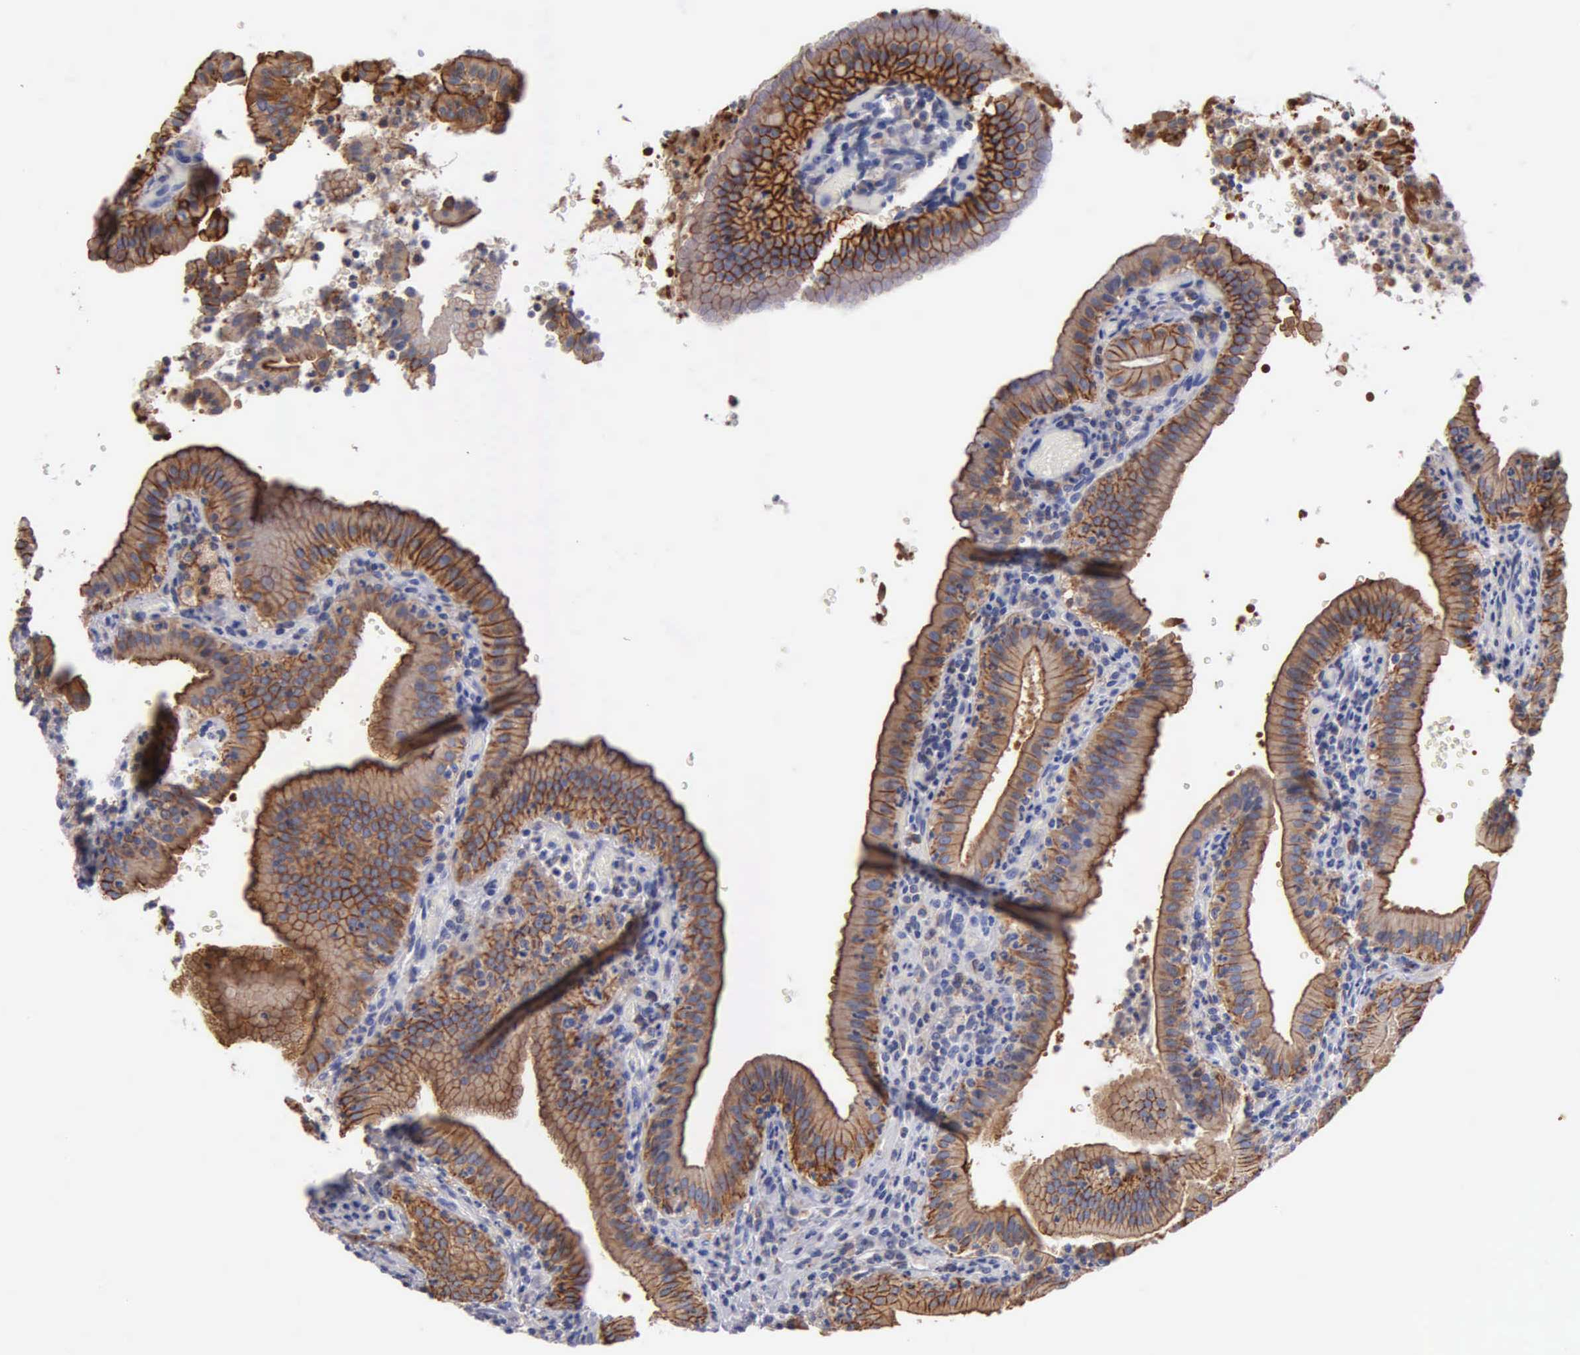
{"staining": {"intensity": "strong", "quantity": ">75%", "location": "cytoplasmic/membranous"}, "tissue": "gallbladder", "cell_type": "Glandular cells", "image_type": "normal", "snomed": [{"axis": "morphology", "description": "Normal tissue, NOS"}, {"axis": "topography", "description": "Gallbladder"}], "caption": "Immunohistochemistry (IHC) of benign human gallbladder demonstrates high levels of strong cytoplasmic/membranous positivity in approximately >75% of glandular cells.", "gene": "PTGS2", "patient": {"sex": "male", "age": 59}}